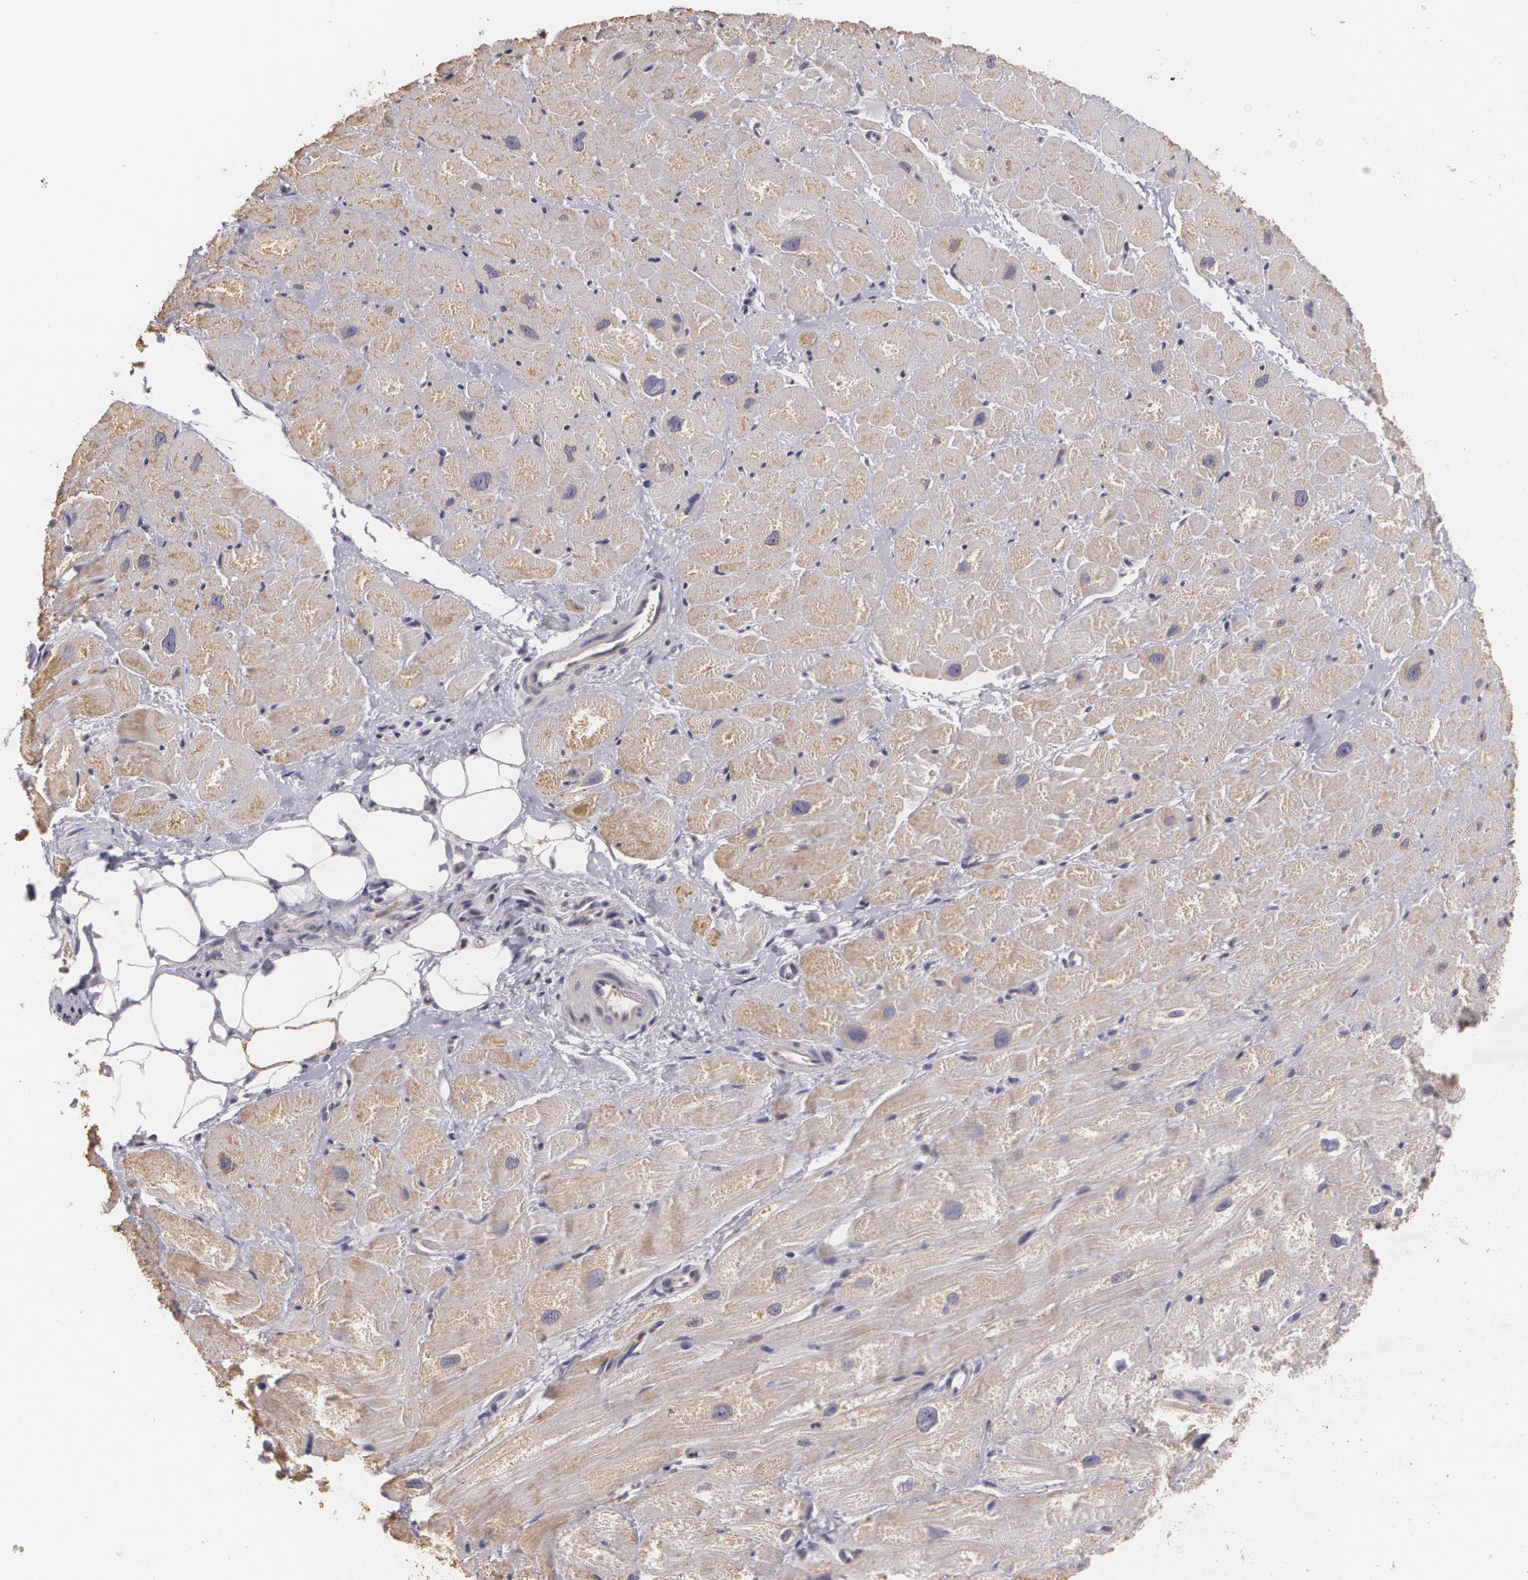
{"staining": {"intensity": "weak", "quantity": ">75%", "location": "cytoplasmic/membranous"}, "tissue": "heart muscle", "cell_type": "Cardiomyocytes", "image_type": "normal", "snomed": [{"axis": "morphology", "description": "Normal tissue, NOS"}, {"axis": "topography", "description": "Heart"}], "caption": "Human heart muscle stained with a brown dye exhibits weak cytoplasmic/membranous positive staining in approximately >75% of cardiomyocytes.", "gene": "KCNA4", "patient": {"sex": "male", "age": 49}}